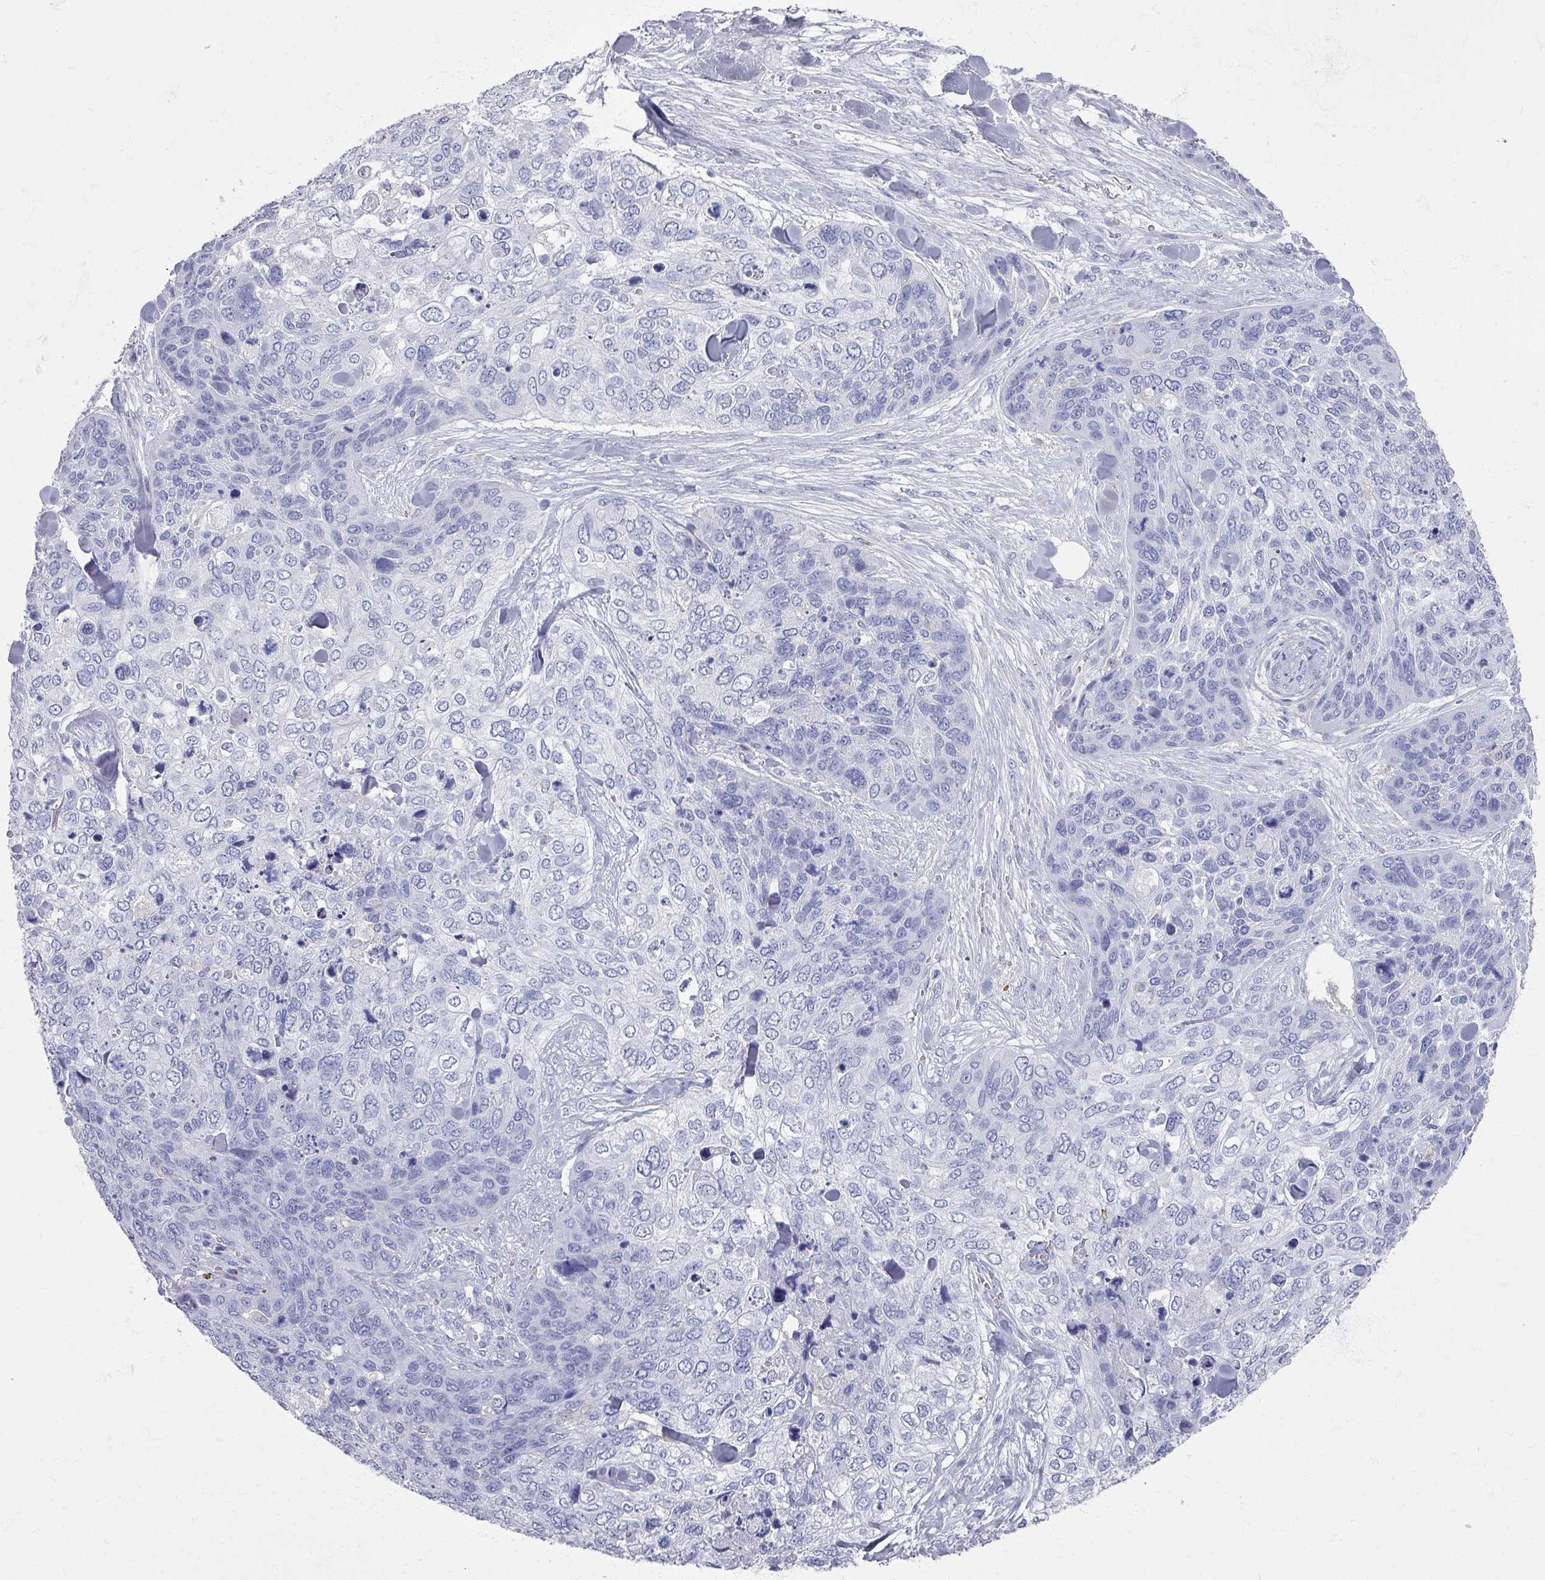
{"staining": {"intensity": "negative", "quantity": "none", "location": "none"}, "tissue": "skin cancer", "cell_type": "Tumor cells", "image_type": "cancer", "snomed": [{"axis": "morphology", "description": "Basal cell carcinoma"}, {"axis": "topography", "description": "Skin"}], "caption": "This image is of skin basal cell carcinoma stained with immunohistochemistry to label a protein in brown with the nuclei are counter-stained blue. There is no staining in tumor cells. (DAB IHC, high magnification).", "gene": "OMG", "patient": {"sex": "female", "age": 74}}